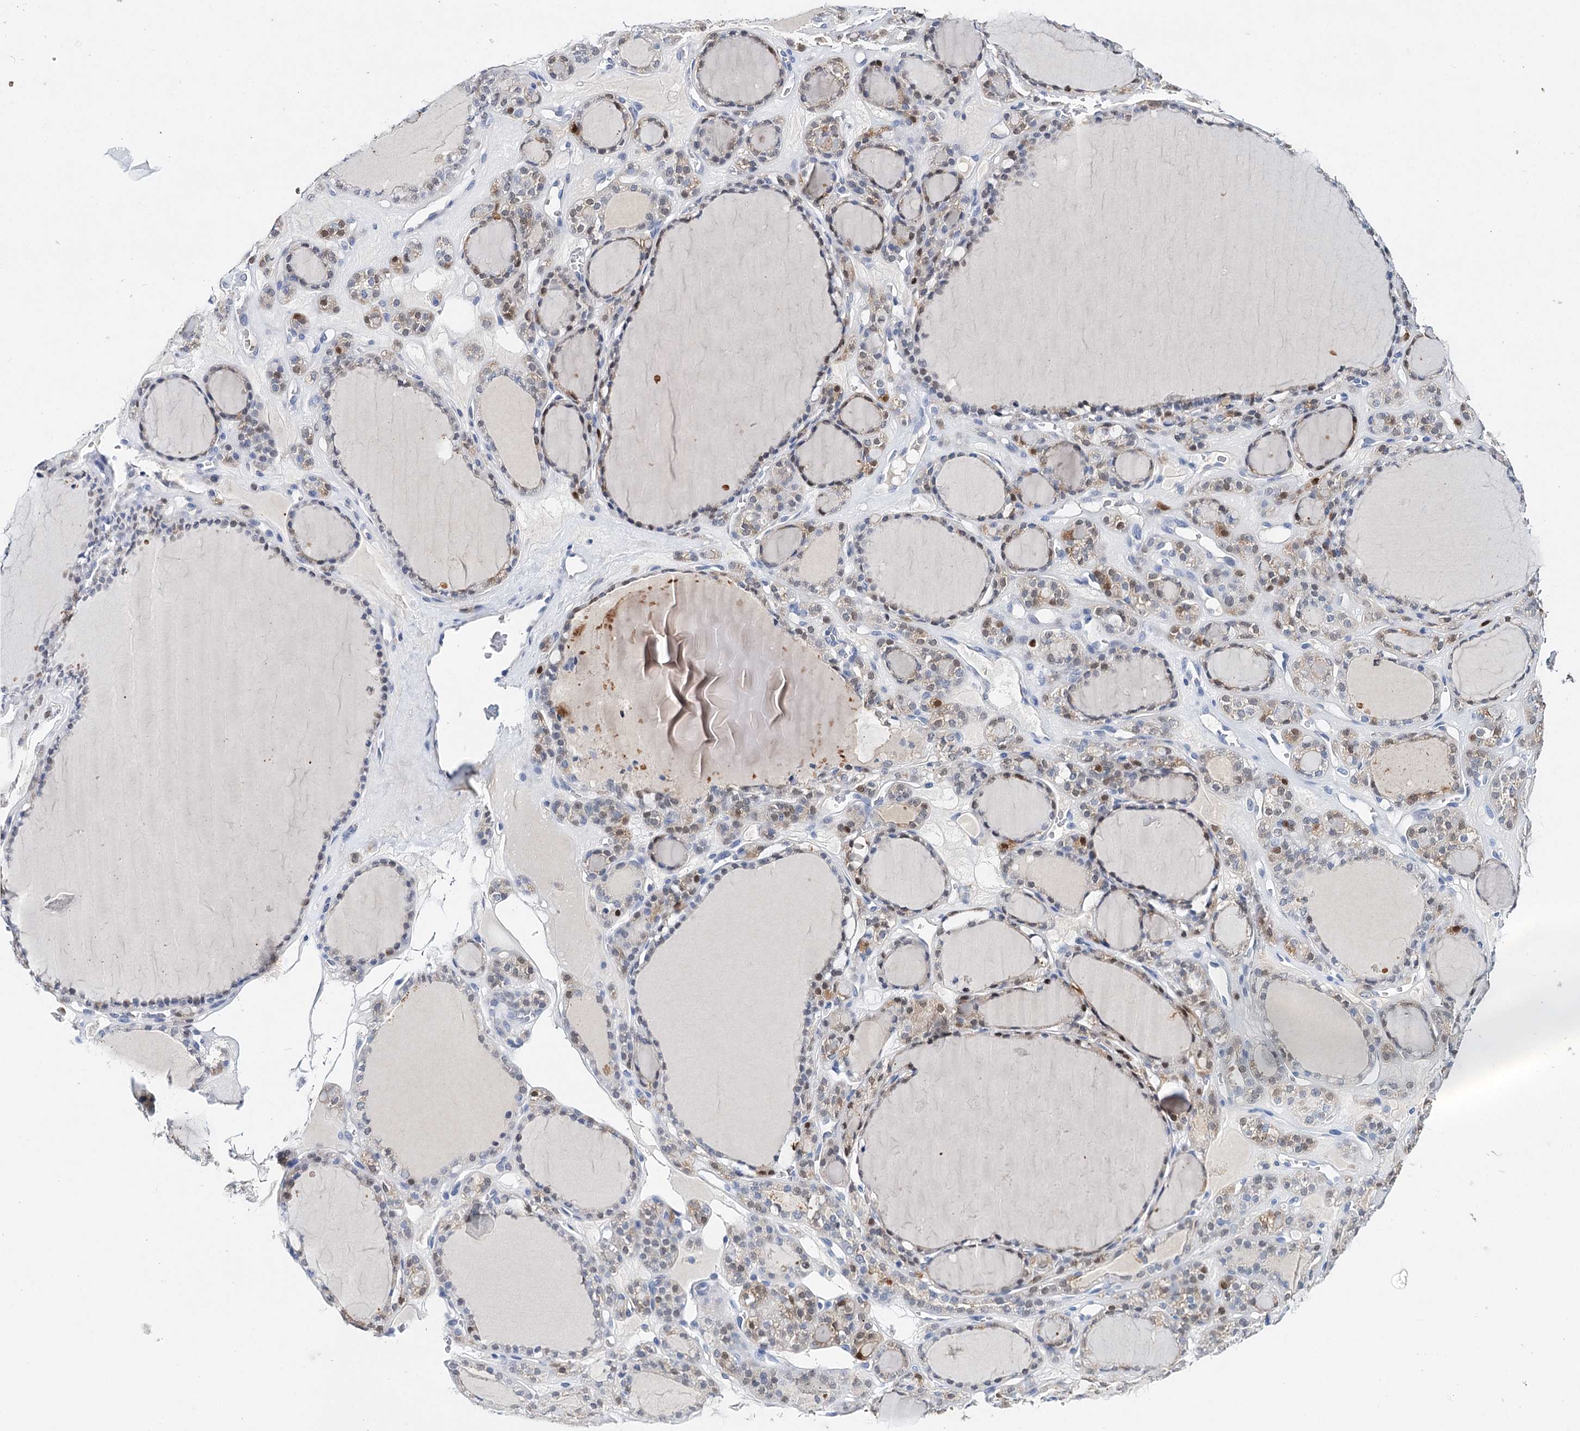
{"staining": {"intensity": "moderate", "quantity": "25%-75%", "location": "cytoplasmic/membranous,nuclear"}, "tissue": "thyroid gland", "cell_type": "Glandular cells", "image_type": "normal", "snomed": [{"axis": "morphology", "description": "Normal tissue, NOS"}, {"axis": "topography", "description": "Thyroid gland"}], "caption": "Protein expression analysis of benign thyroid gland demonstrates moderate cytoplasmic/membranous,nuclear expression in about 25%-75% of glandular cells.", "gene": "CFAP46", "patient": {"sex": "female", "age": 28}}